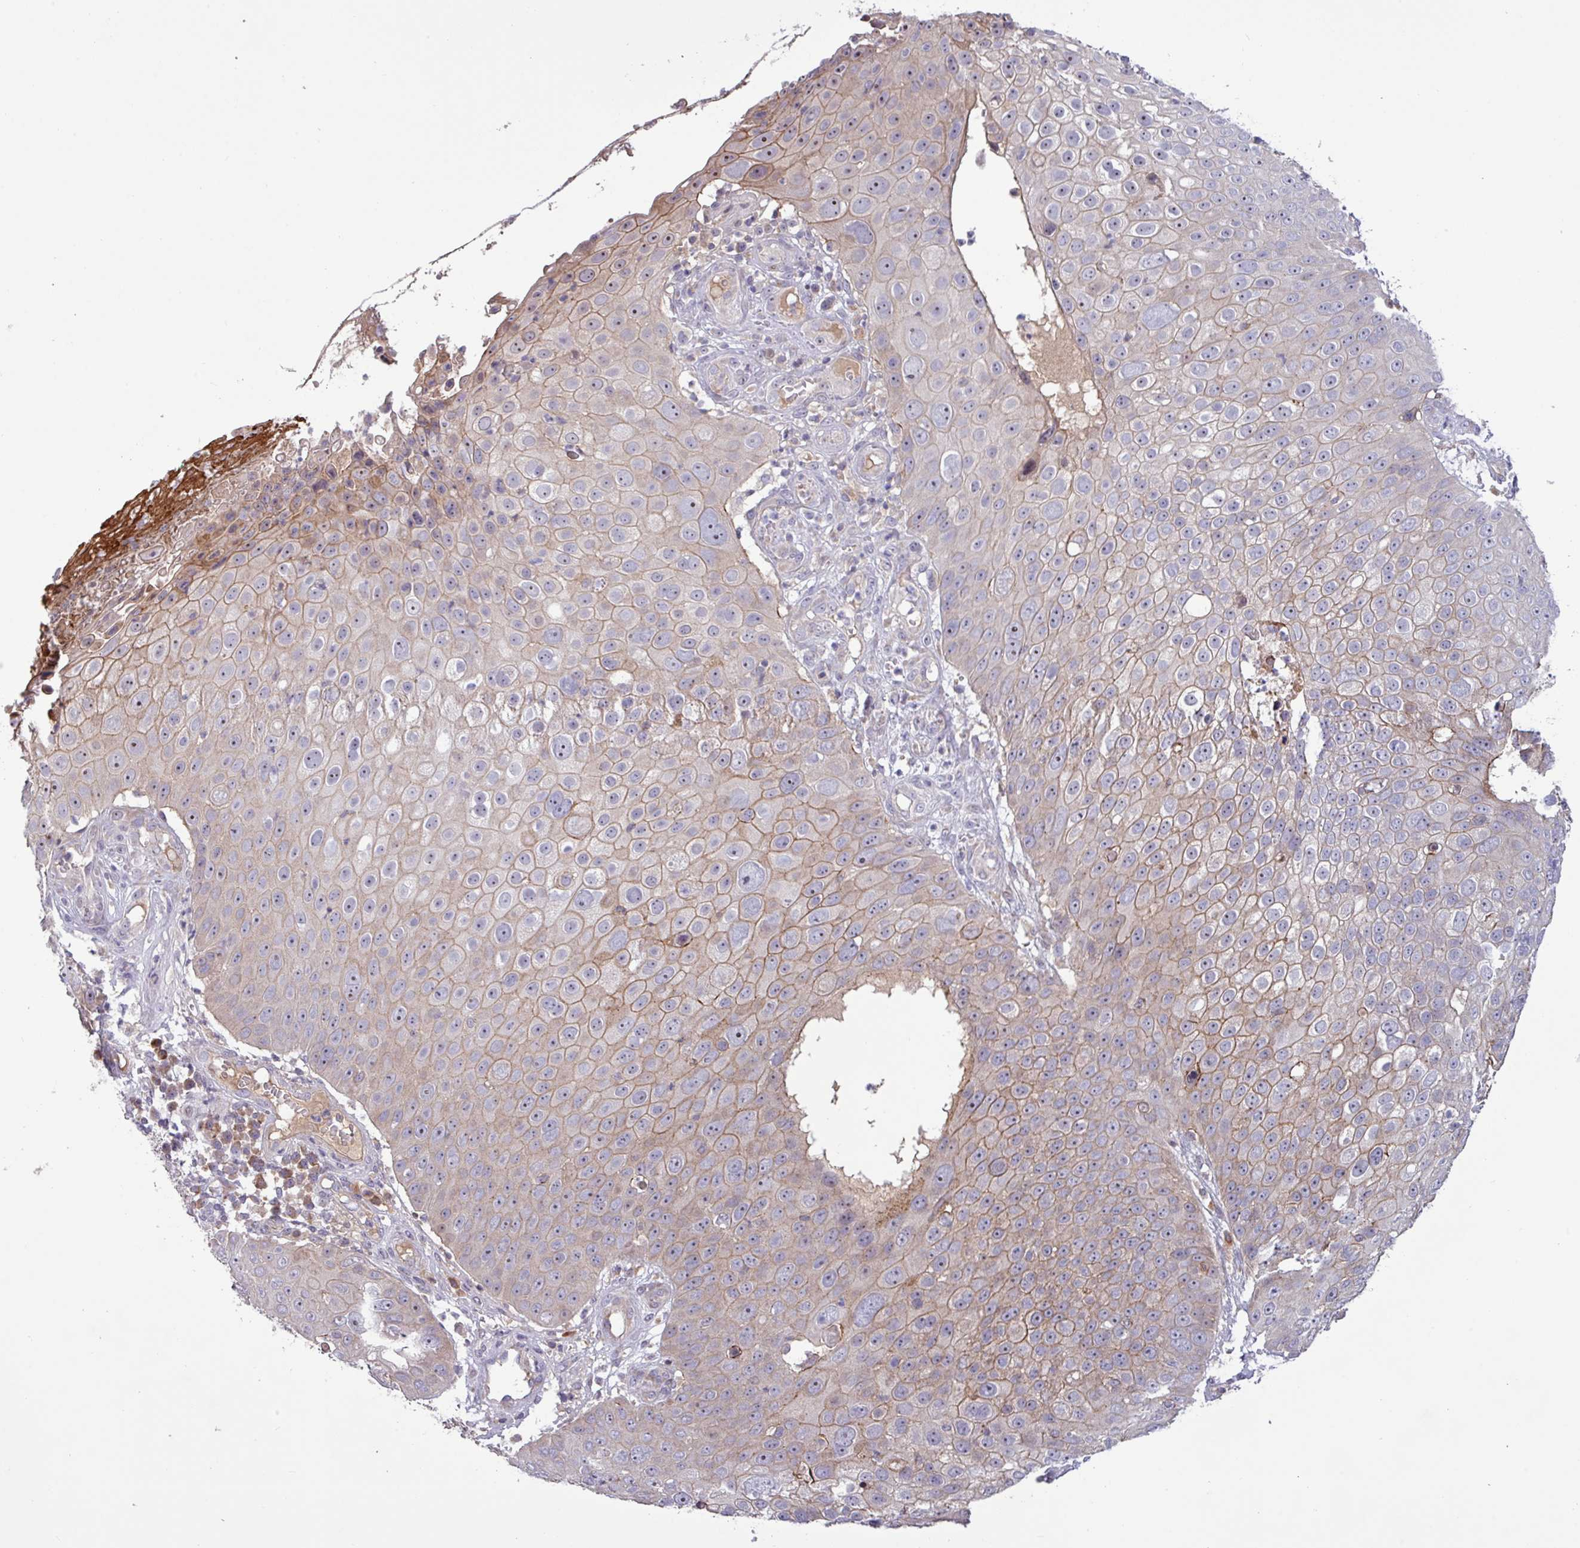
{"staining": {"intensity": "moderate", "quantity": "25%-75%", "location": "cytoplasmic/membranous"}, "tissue": "skin cancer", "cell_type": "Tumor cells", "image_type": "cancer", "snomed": [{"axis": "morphology", "description": "Squamous cell carcinoma, NOS"}, {"axis": "topography", "description": "Skin"}], "caption": "Skin squamous cell carcinoma stained with immunohistochemistry displays moderate cytoplasmic/membranous expression in about 25%-75% of tumor cells. (IHC, brightfield microscopy, high magnification).", "gene": "TNFSF12", "patient": {"sex": "male", "age": 71}}